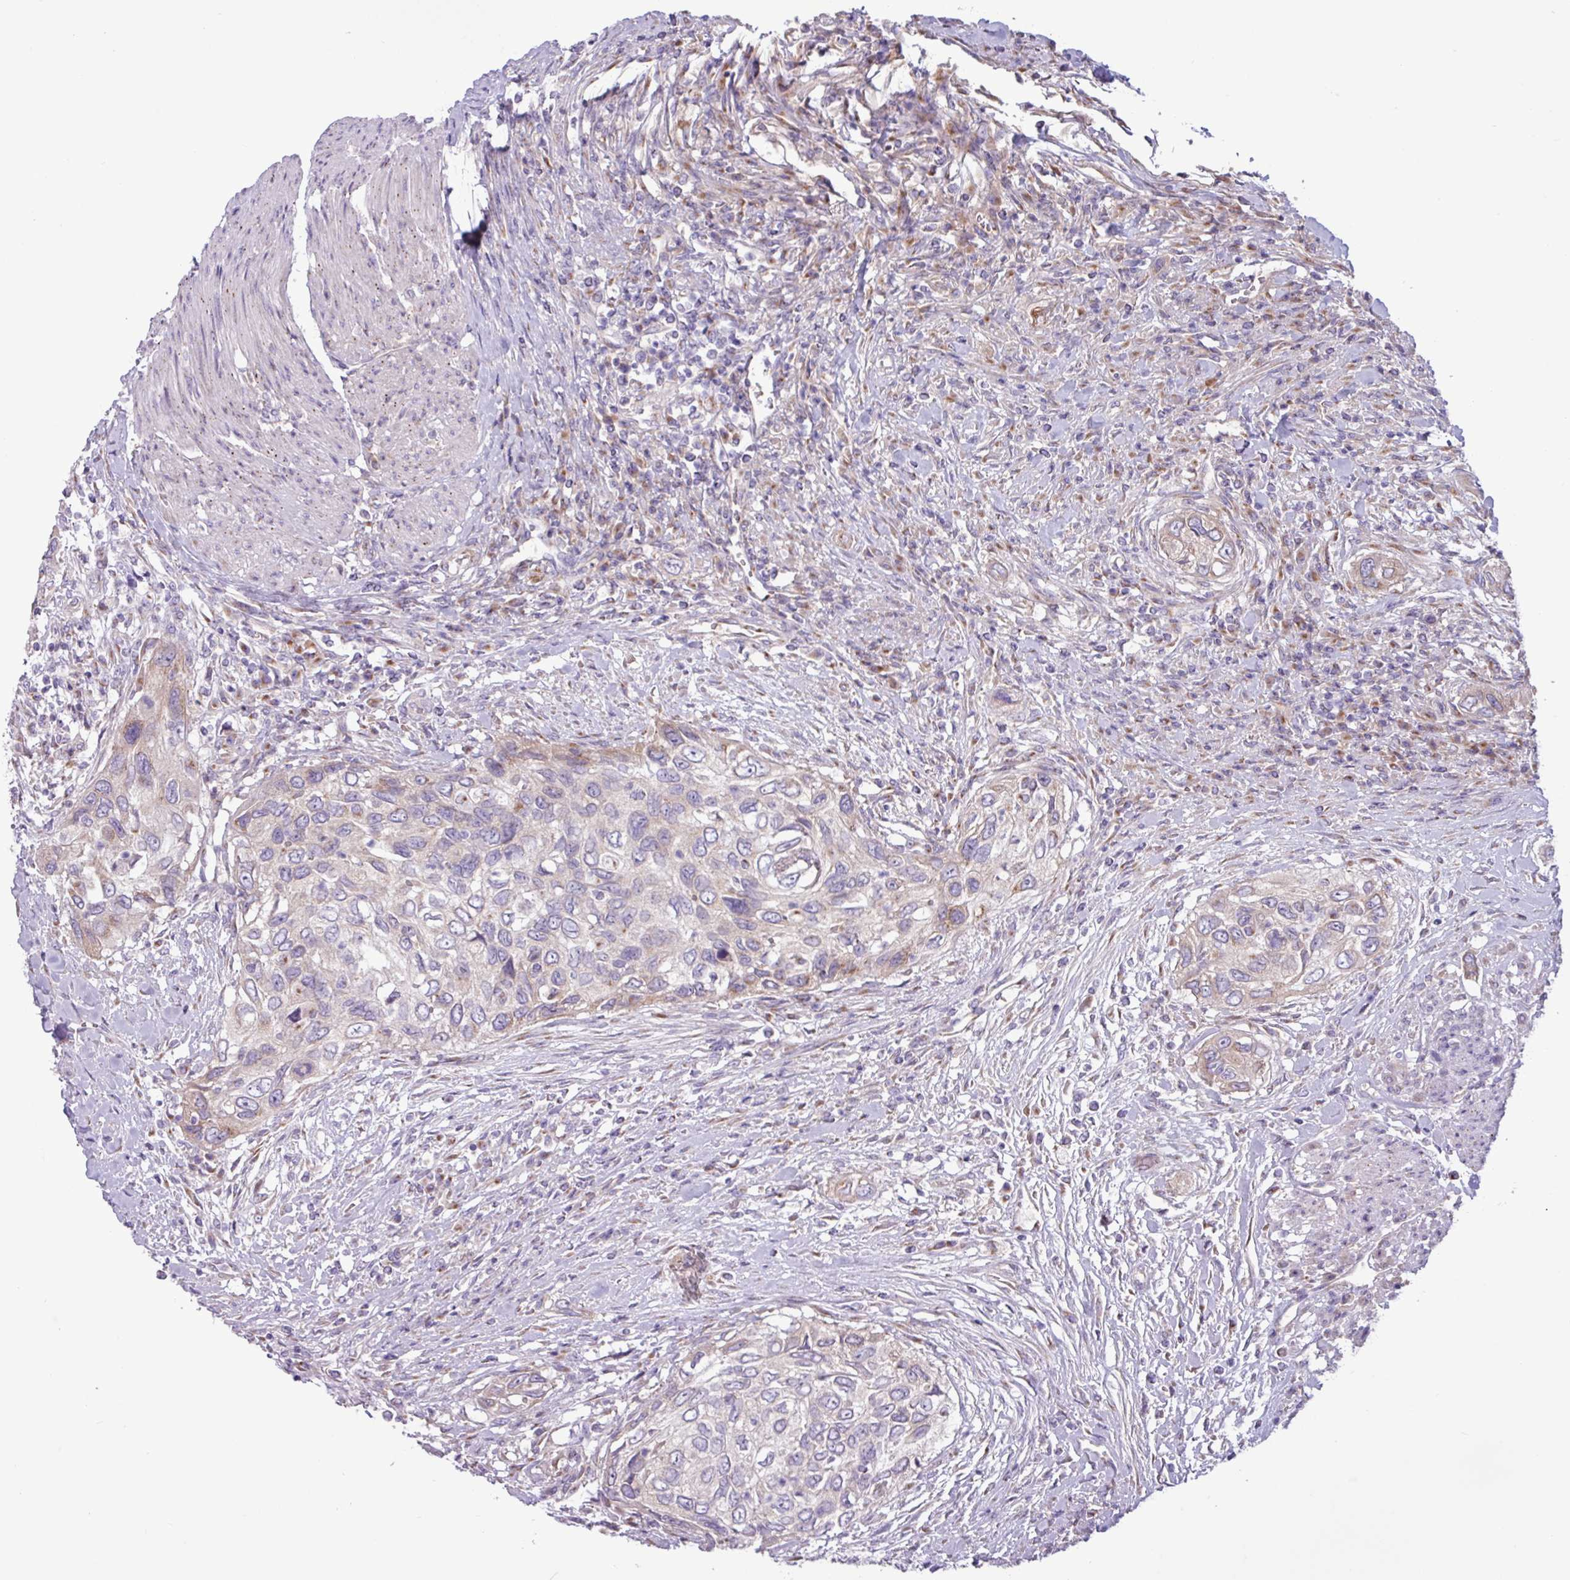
{"staining": {"intensity": "weak", "quantity": "<25%", "location": "cytoplasmic/membranous"}, "tissue": "urothelial cancer", "cell_type": "Tumor cells", "image_type": "cancer", "snomed": [{"axis": "morphology", "description": "Urothelial carcinoma, High grade"}, {"axis": "topography", "description": "Urinary bladder"}], "caption": "Immunohistochemical staining of human urothelial carcinoma (high-grade) demonstrates no significant expression in tumor cells.", "gene": "STIMATE", "patient": {"sex": "female", "age": 60}}